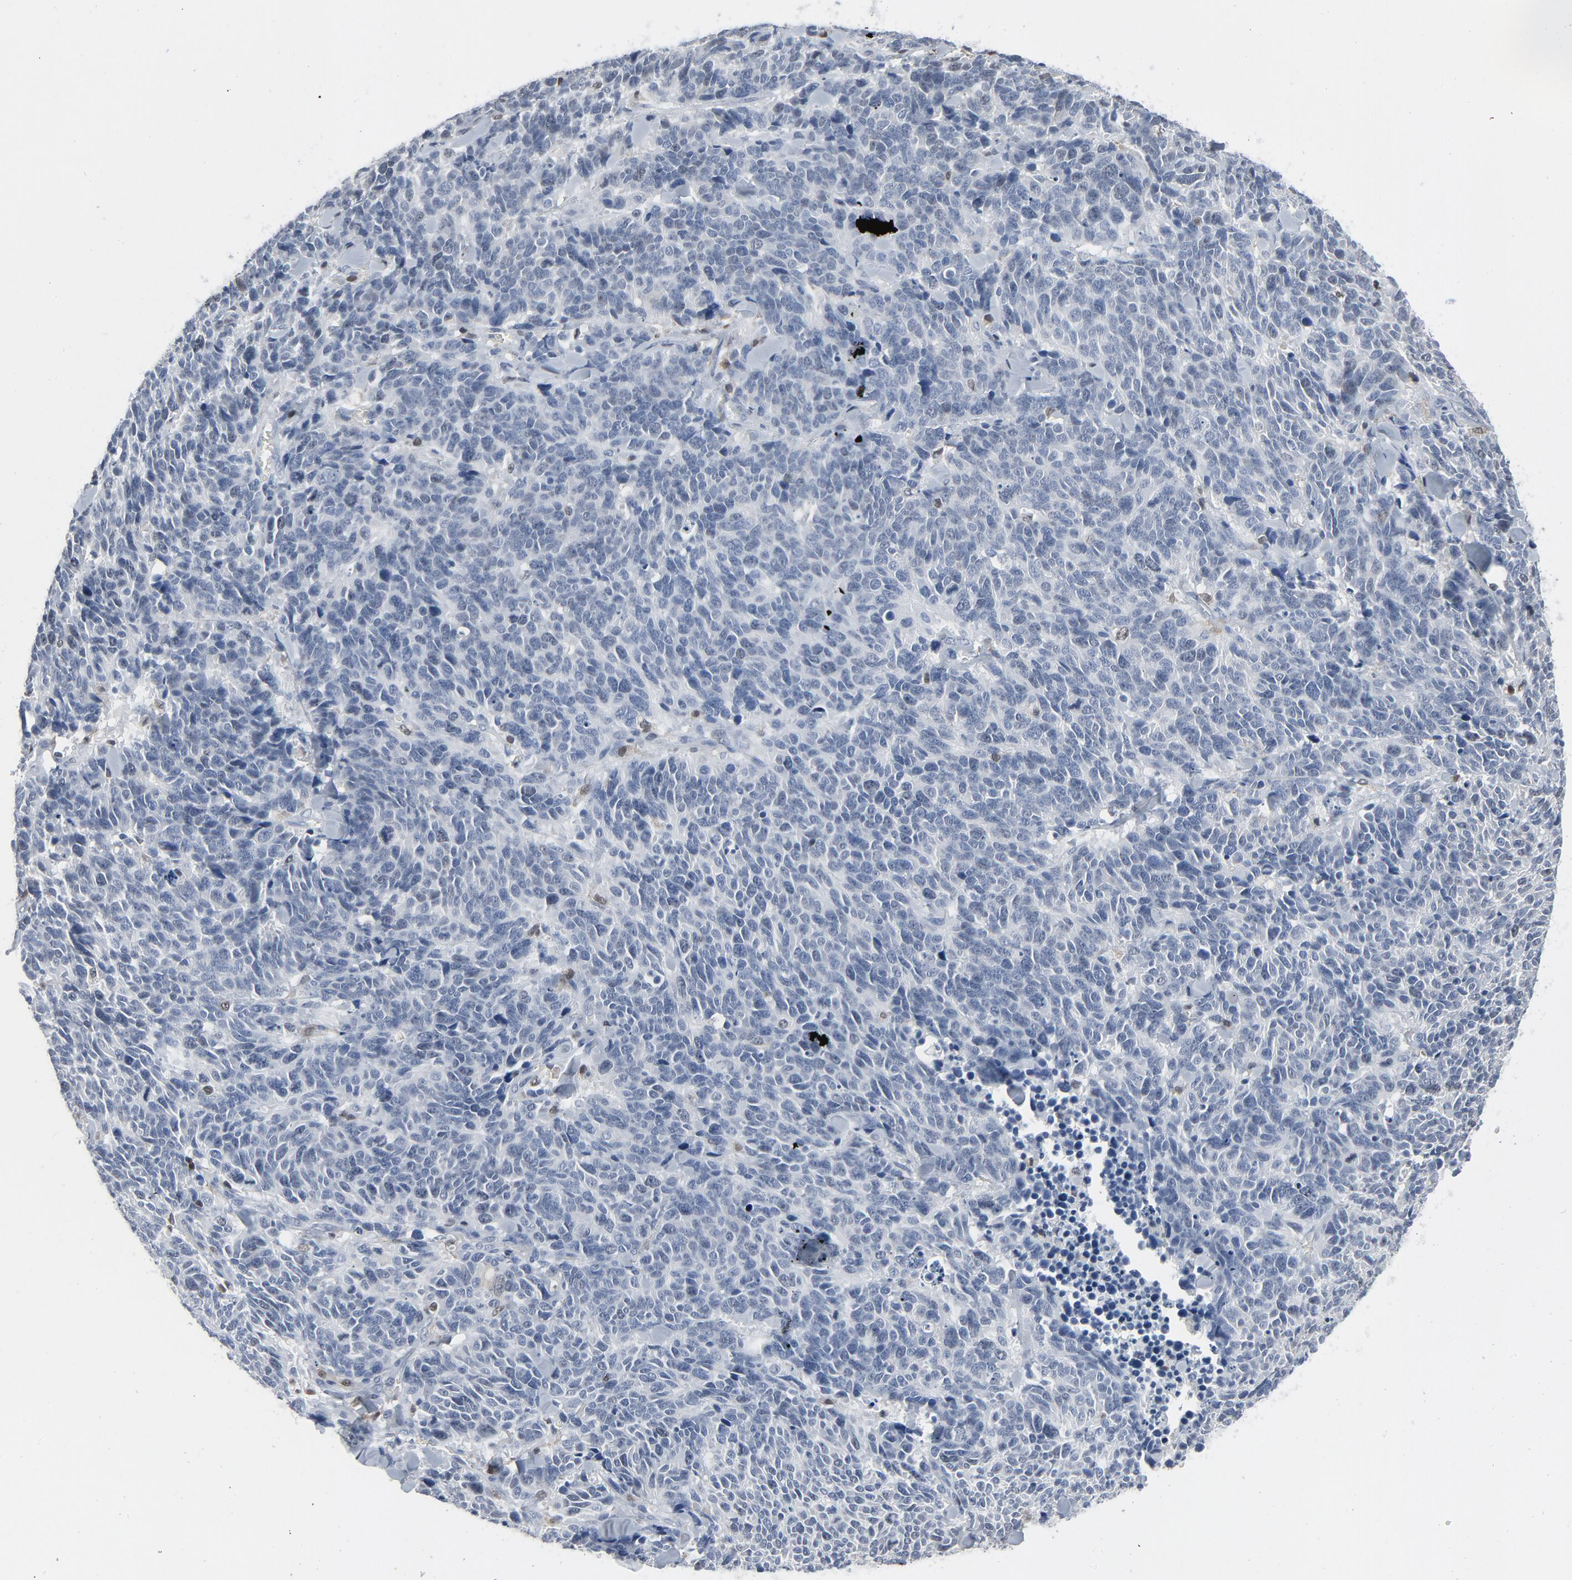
{"staining": {"intensity": "negative", "quantity": "none", "location": "none"}, "tissue": "lung cancer", "cell_type": "Tumor cells", "image_type": "cancer", "snomed": [{"axis": "morphology", "description": "Neoplasm, malignant, NOS"}, {"axis": "topography", "description": "Lung"}], "caption": "Immunohistochemical staining of lung neoplasm (malignant) exhibits no significant expression in tumor cells.", "gene": "STAT5A", "patient": {"sex": "female", "age": 58}}